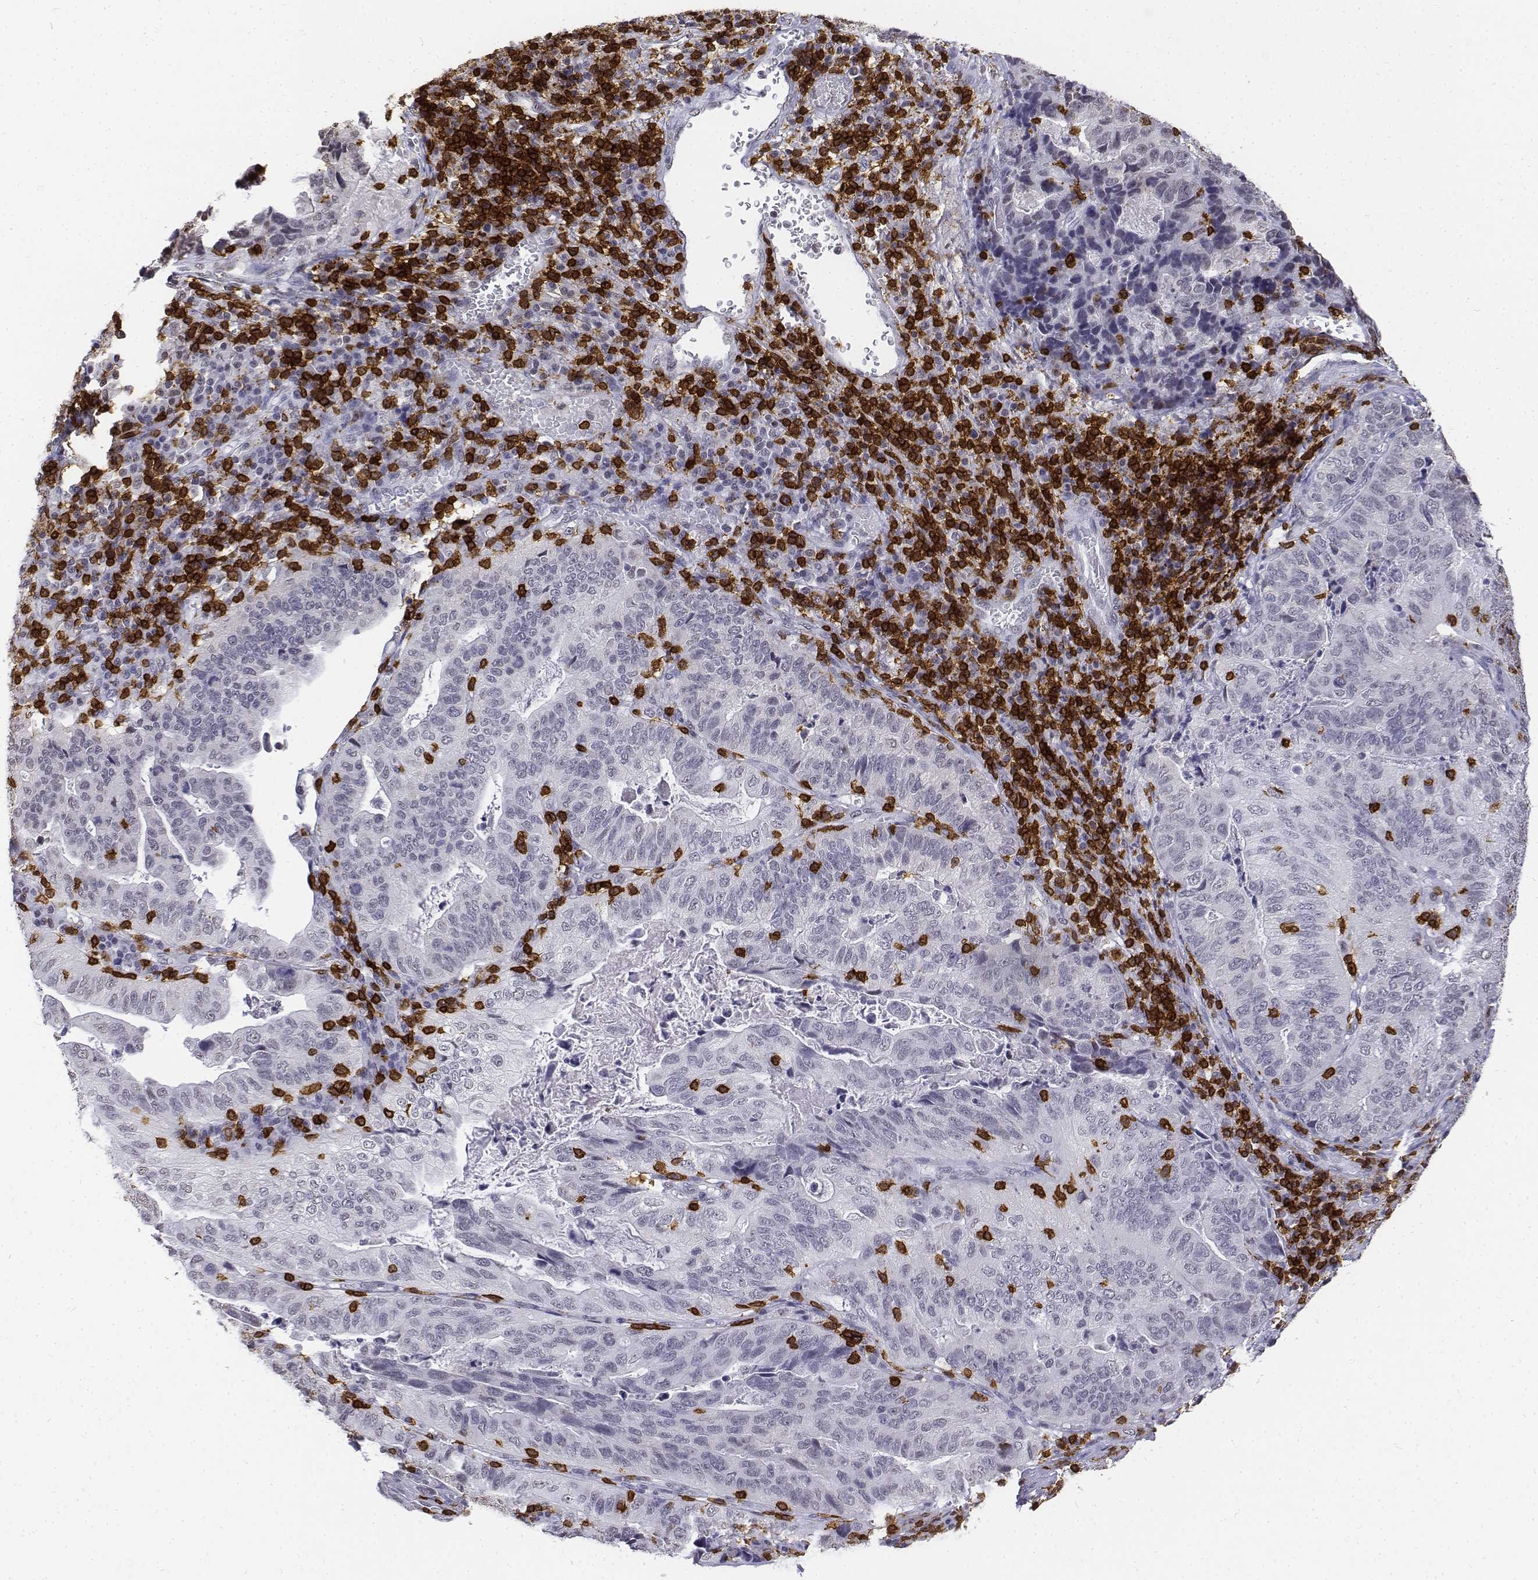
{"staining": {"intensity": "negative", "quantity": "none", "location": "none"}, "tissue": "stomach cancer", "cell_type": "Tumor cells", "image_type": "cancer", "snomed": [{"axis": "morphology", "description": "Adenocarcinoma, NOS"}, {"axis": "topography", "description": "Stomach, upper"}], "caption": "Tumor cells show no significant protein positivity in stomach cancer.", "gene": "CD3E", "patient": {"sex": "female", "age": 67}}